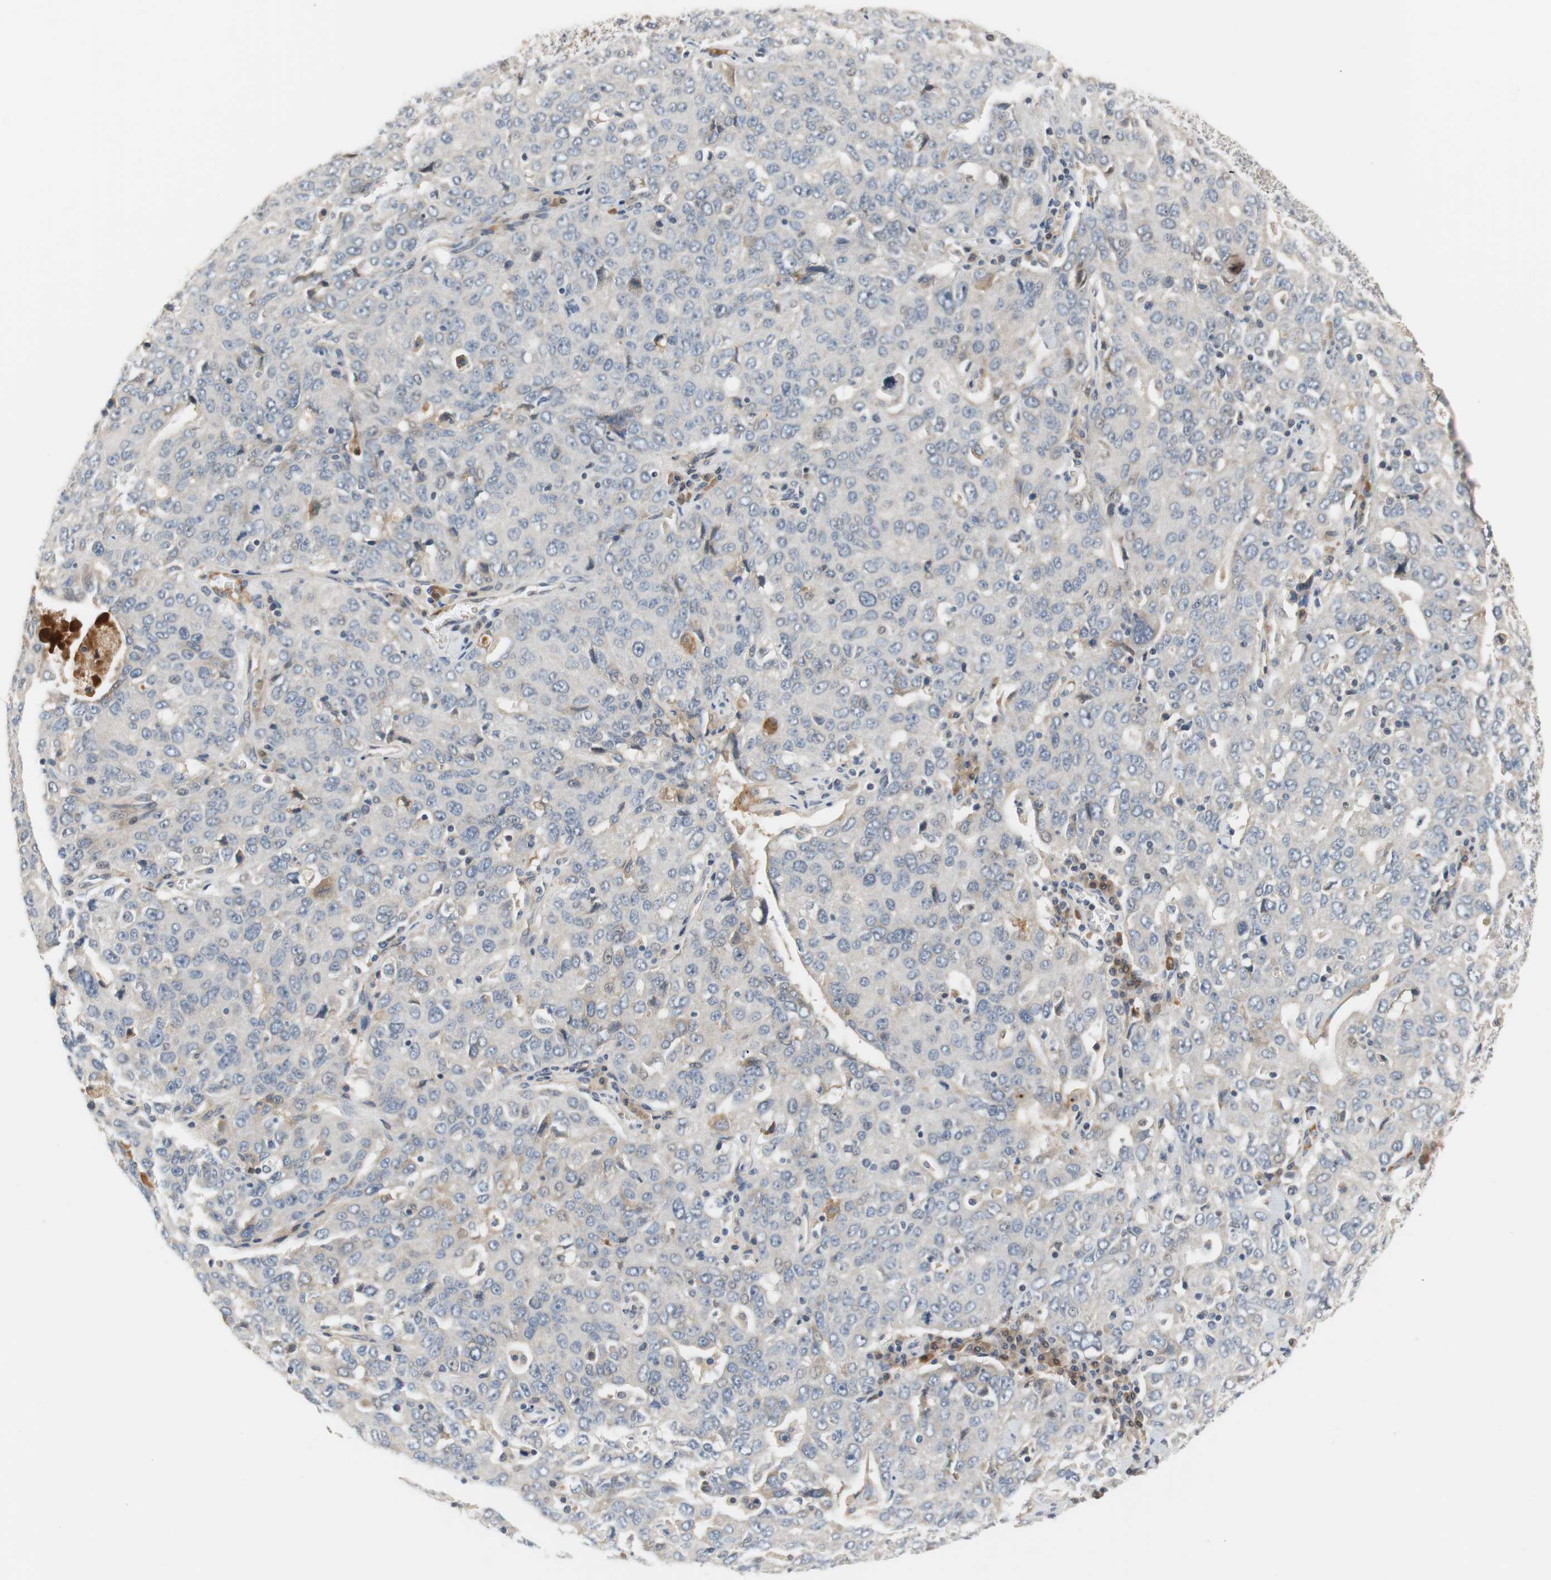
{"staining": {"intensity": "weak", "quantity": "25%-75%", "location": "cytoplasmic/membranous"}, "tissue": "ovarian cancer", "cell_type": "Tumor cells", "image_type": "cancer", "snomed": [{"axis": "morphology", "description": "Carcinoma, endometroid"}, {"axis": "topography", "description": "Ovary"}], "caption": "Endometroid carcinoma (ovarian) stained with a brown dye demonstrates weak cytoplasmic/membranous positive expression in about 25%-75% of tumor cells.", "gene": "COL12A1", "patient": {"sex": "female", "age": 62}}